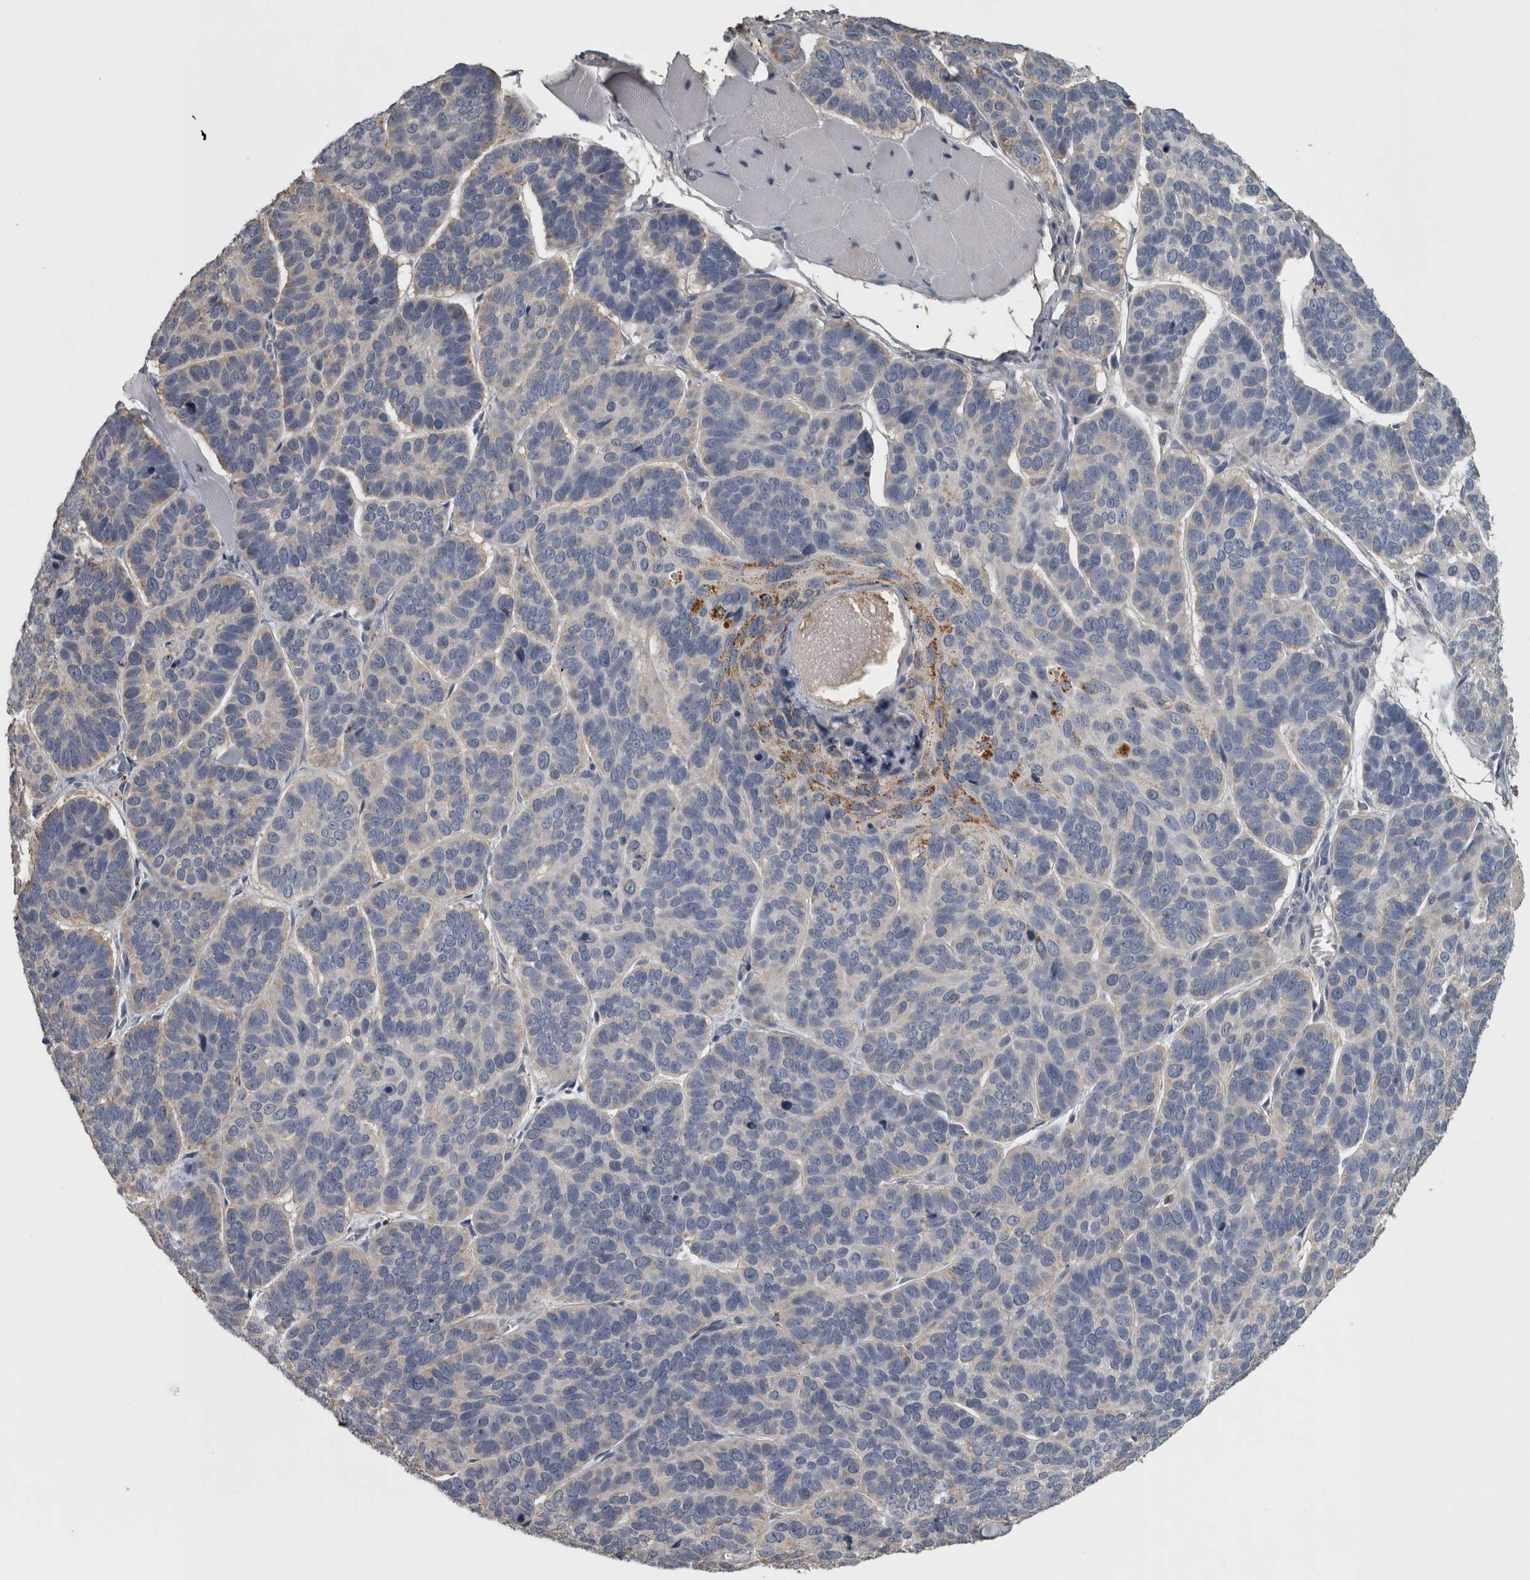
{"staining": {"intensity": "moderate", "quantity": "<25%", "location": "cytoplasmic/membranous"}, "tissue": "skin cancer", "cell_type": "Tumor cells", "image_type": "cancer", "snomed": [{"axis": "morphology", "description": "Basal cell carcinoma"}, {"axis": "topography", "description": "Skin"}], "caption": "Protein expression analysis of skin cancer (basal cell carcinoma) exhibits moderate cytoplasmic/membranous positivity in approximately <25% of tumor cells. (DAB (3,3'-diaminobenzidine) = brown stain, brightfield microscopy at high magnification).", "gene": "FRK", "patient": {"sex": "male", "age": 62}}